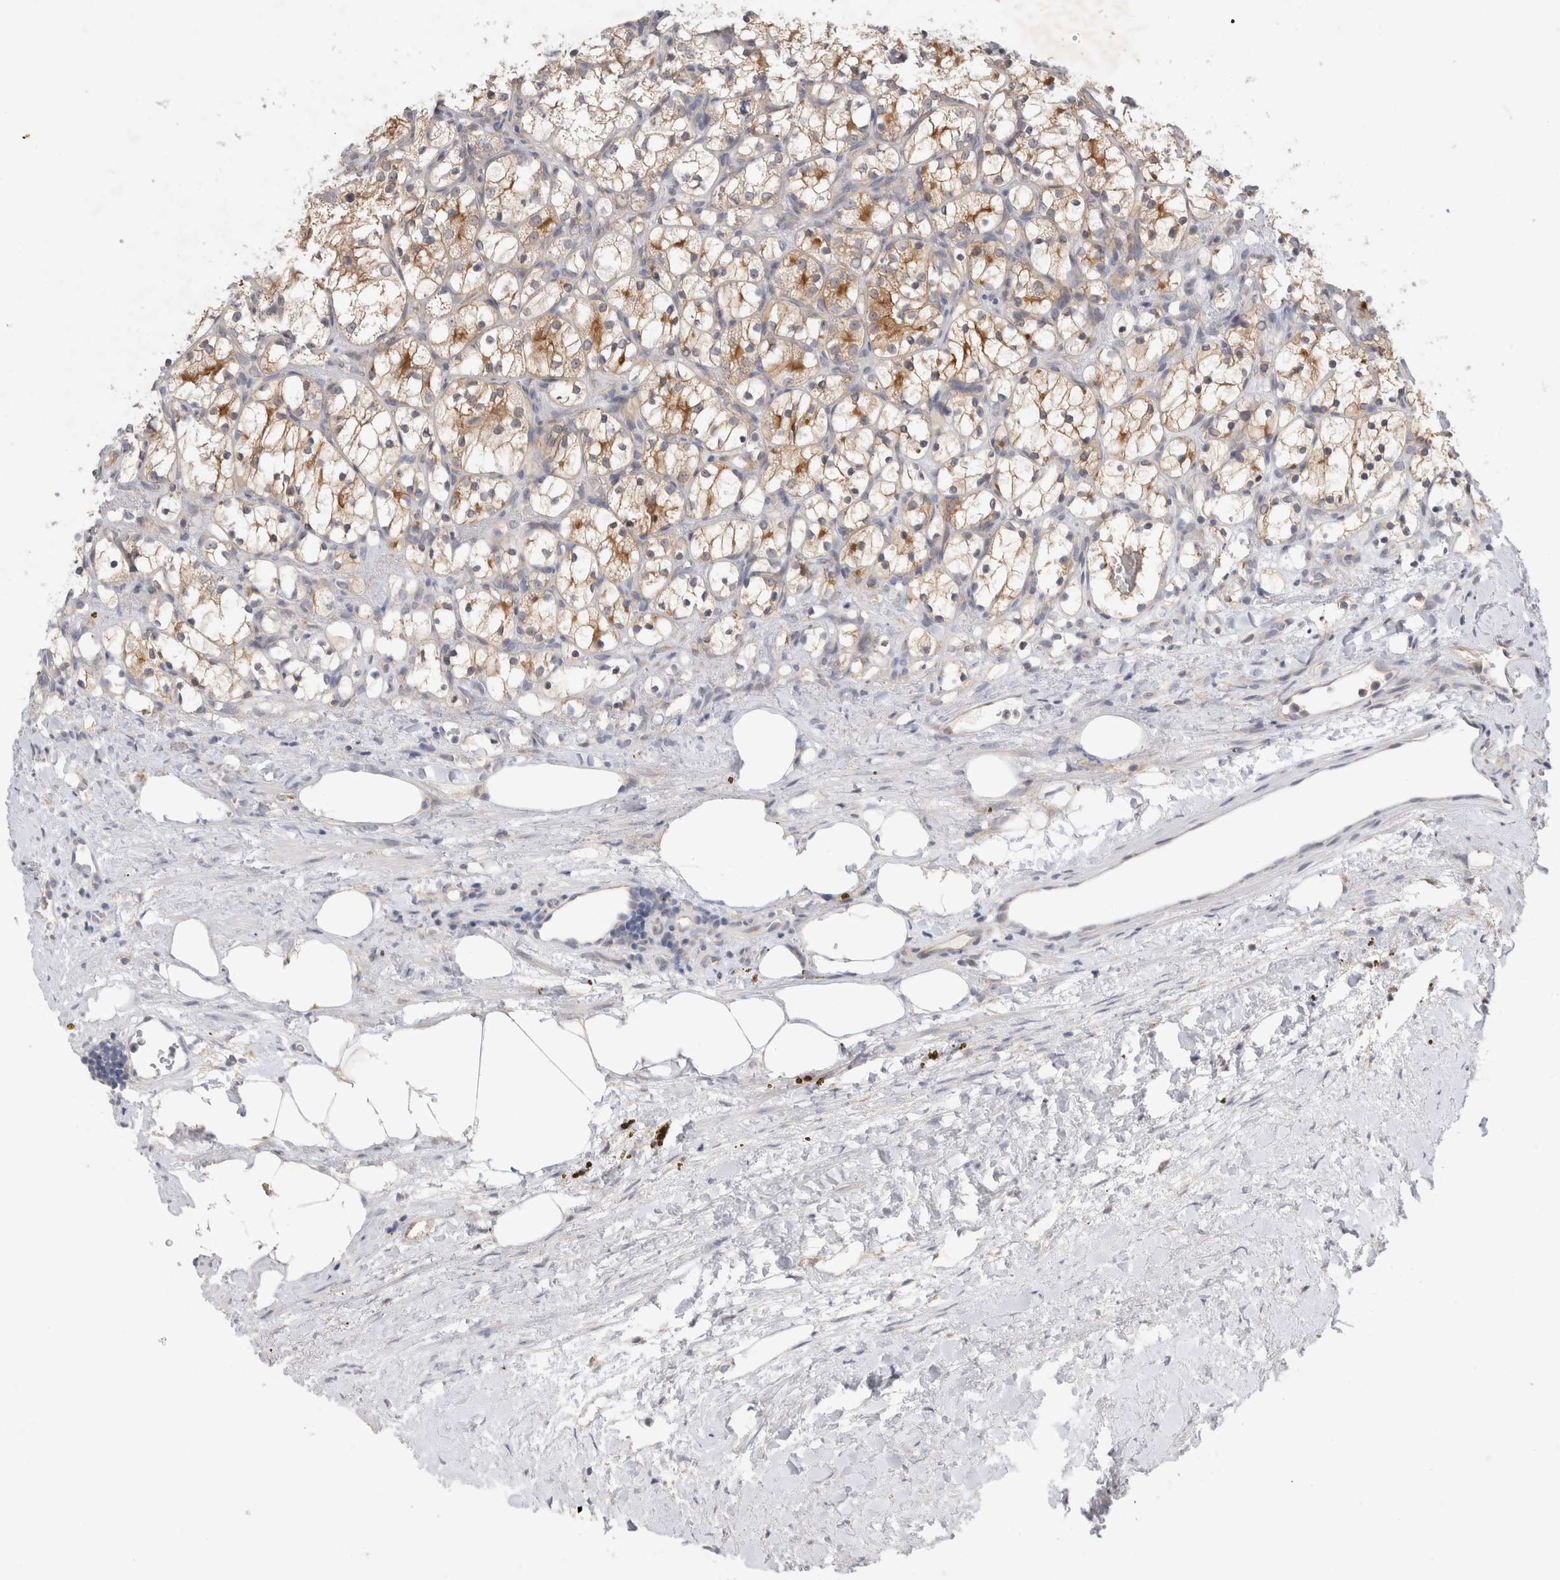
{"staining": {"intensity": "moderate", "quantity": "25%-75%", "location": "cytoplasmic/membranous"}, "tissue": "renal cancer", "cell_type": "Tumor cells", "image_type": "cancer", "snomed": [{"axis": "morphology", "description": "Adenocarcinoma, NOS"}, {"axis": "topography", "description": "Kidney"}], "caption": "An immunohistochemistry (IHC) image of tumor tissue is shown. Protein staining in brown shows moderate cytoplasmic/membranous positivity in renal cancer within tumor cells.", "gene": "NEDD4L", "patient": {"sex": "female", "age": 69}}